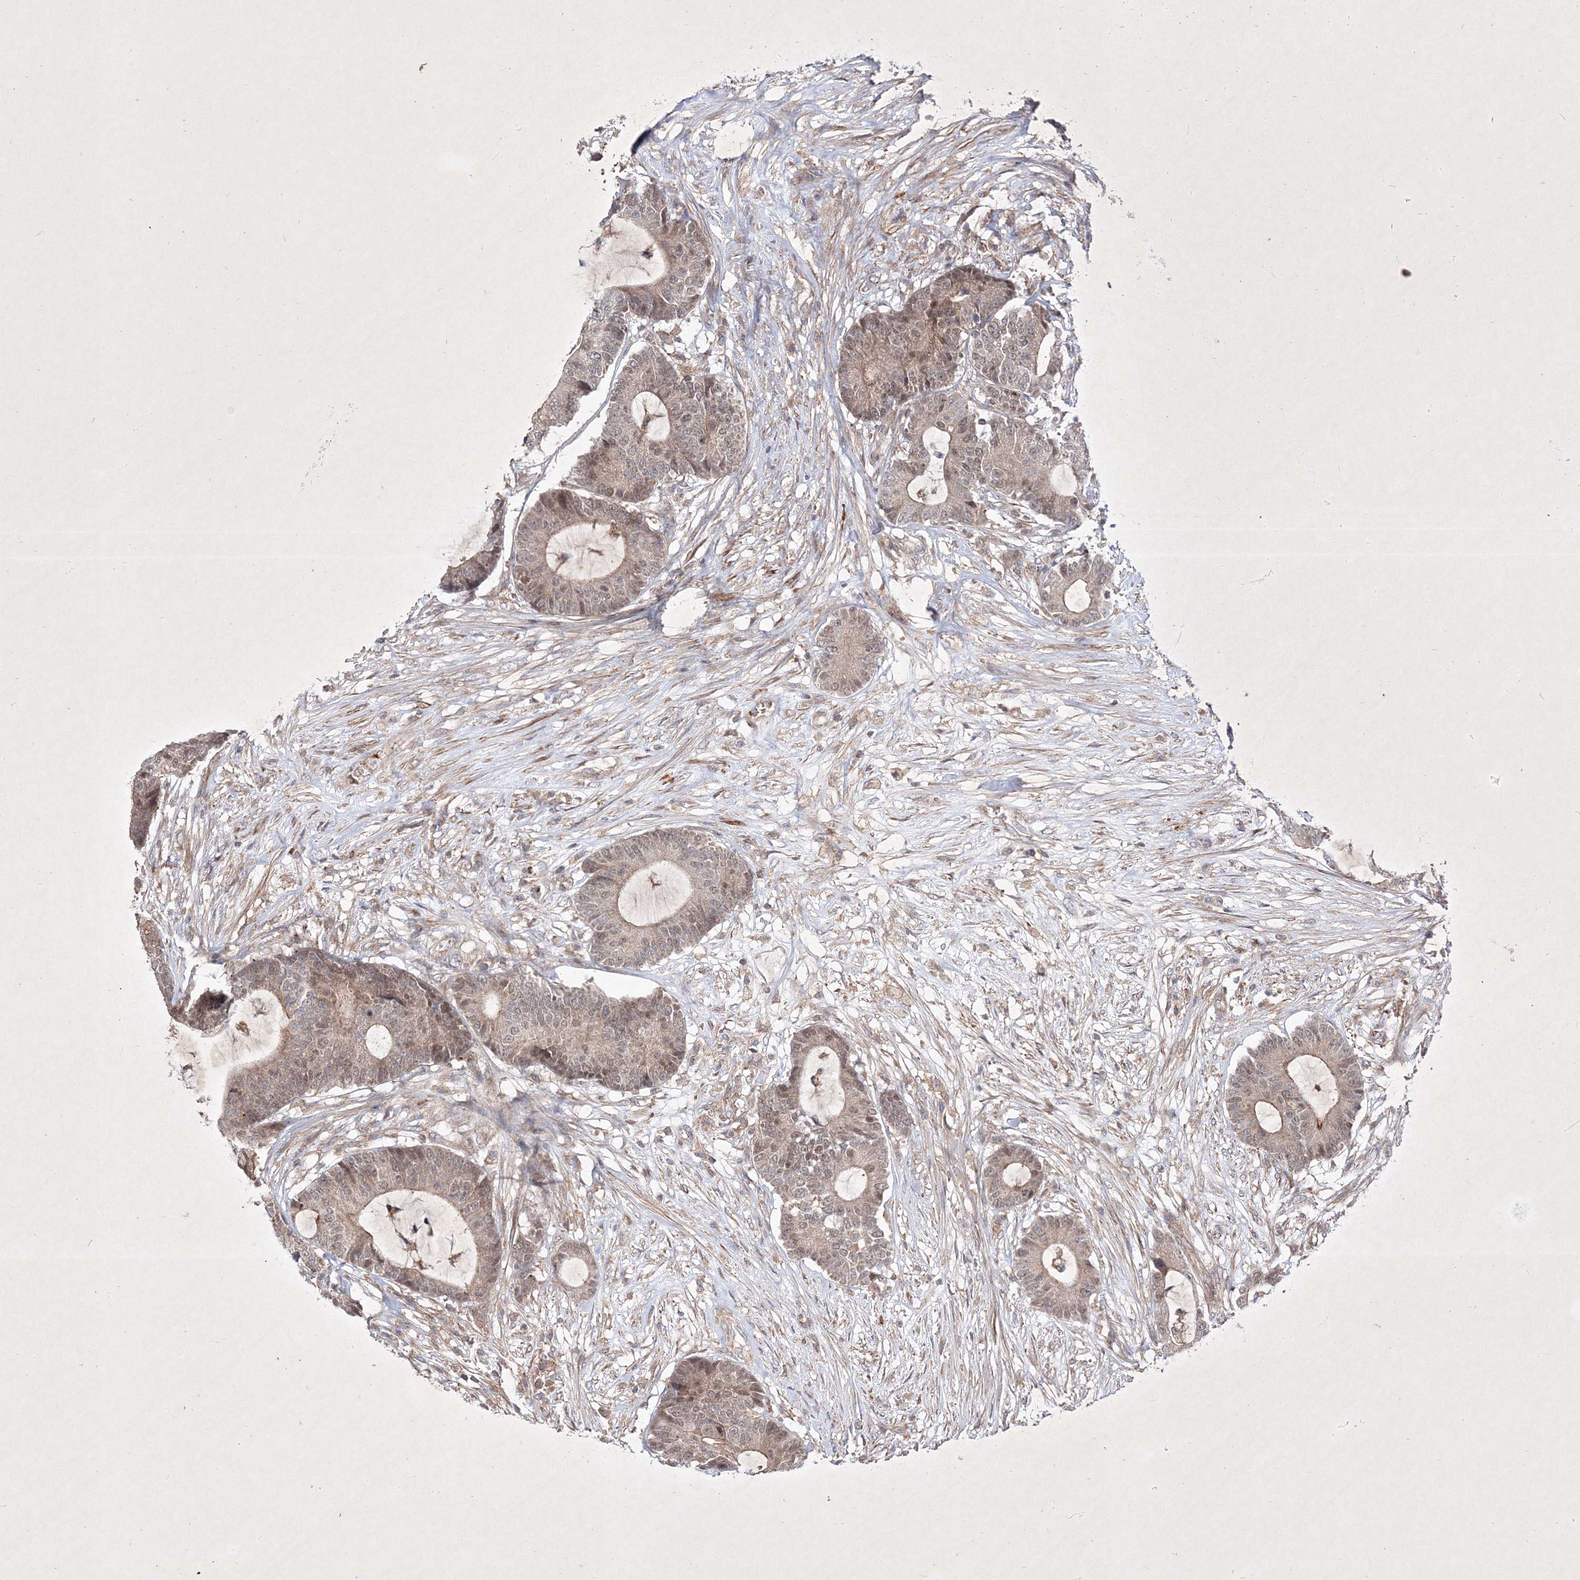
{"staining": {"intensity": "weak", "quantity": "25%-75%", "location": "cytoplasmic/membranous,nuclear"}, "tissue": "colorectal cancer", "cell_type": "Tumor cells", "image_type": "cancer", "snomed": [{"axis": "morphology", "description": "Adenocarcinoma, NOS"}, {"axis": "topography", "description": "Colon"}], "caption": "IHC micrograph of neoplastic tissue: human colorectal adenocarcinoma stained using immunohistochemistry displays low levels of weak protein expression localized specifically in the cytoplasmic/membranous and nuclear of tumor cells, appearing as a cytoplasmic/membranous and nuclear brown color.", "gene": "OPA1", "patient": {"sex": "female", "age": 84}}